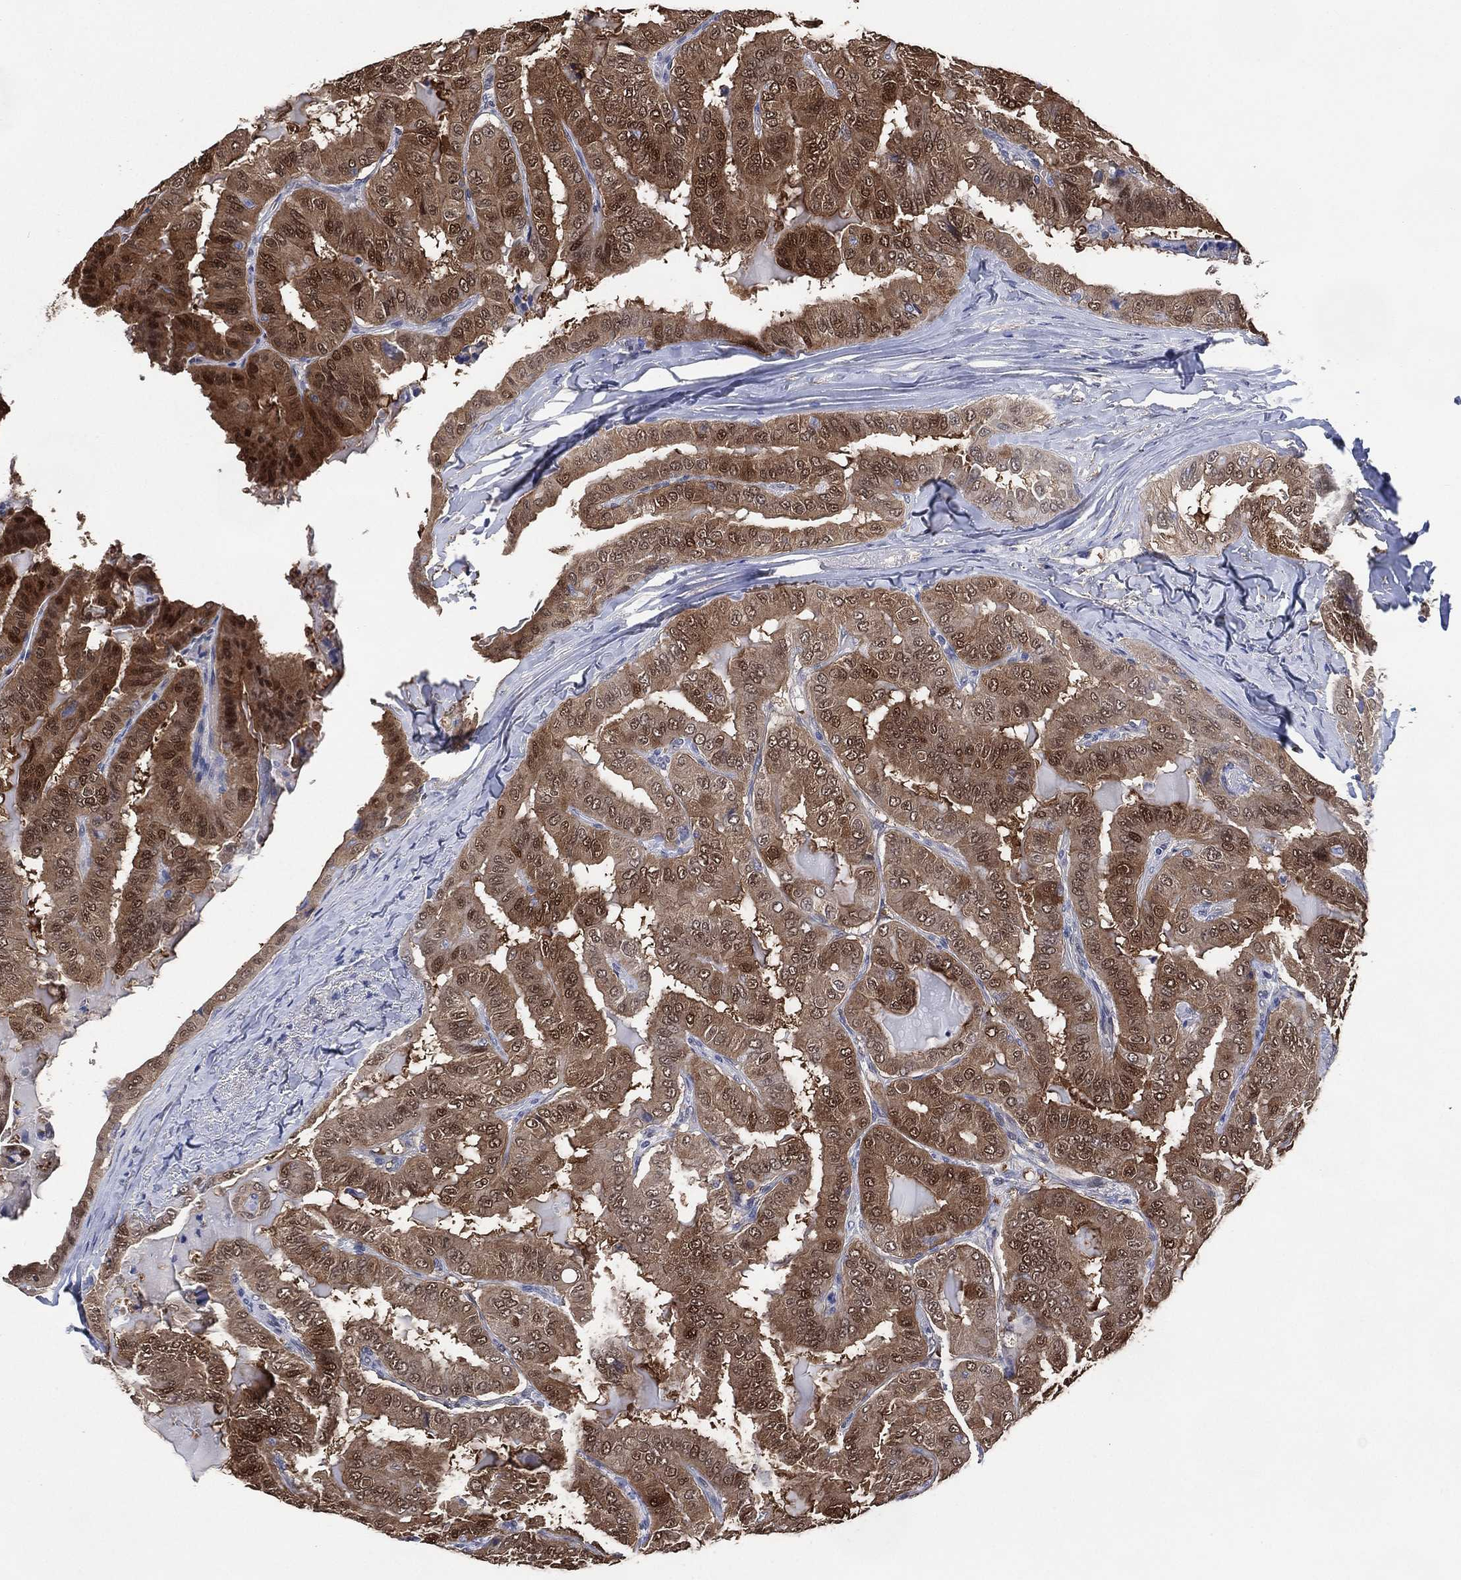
{"staining": {"intensity": "moderate", "quantity": "25%-75%", "location": "cytoplasmic/membranous"}, "tissue": "thyroid cancer", "cell_type": "Tumor cells", "image_type": "cancer", "snomed": [{"axis": "morphology", "description": "Papillary adenocarcinoma, NOS"}, {"axis": "topography", "description": "Thyroid gland"}], "caption": "Papillary adenocarcinoma (thyroid) stained with a protein marker reveals moderate staining in tumor cells.", "gene": "AK1", "patient": {"sex": "female", "age": 68}}